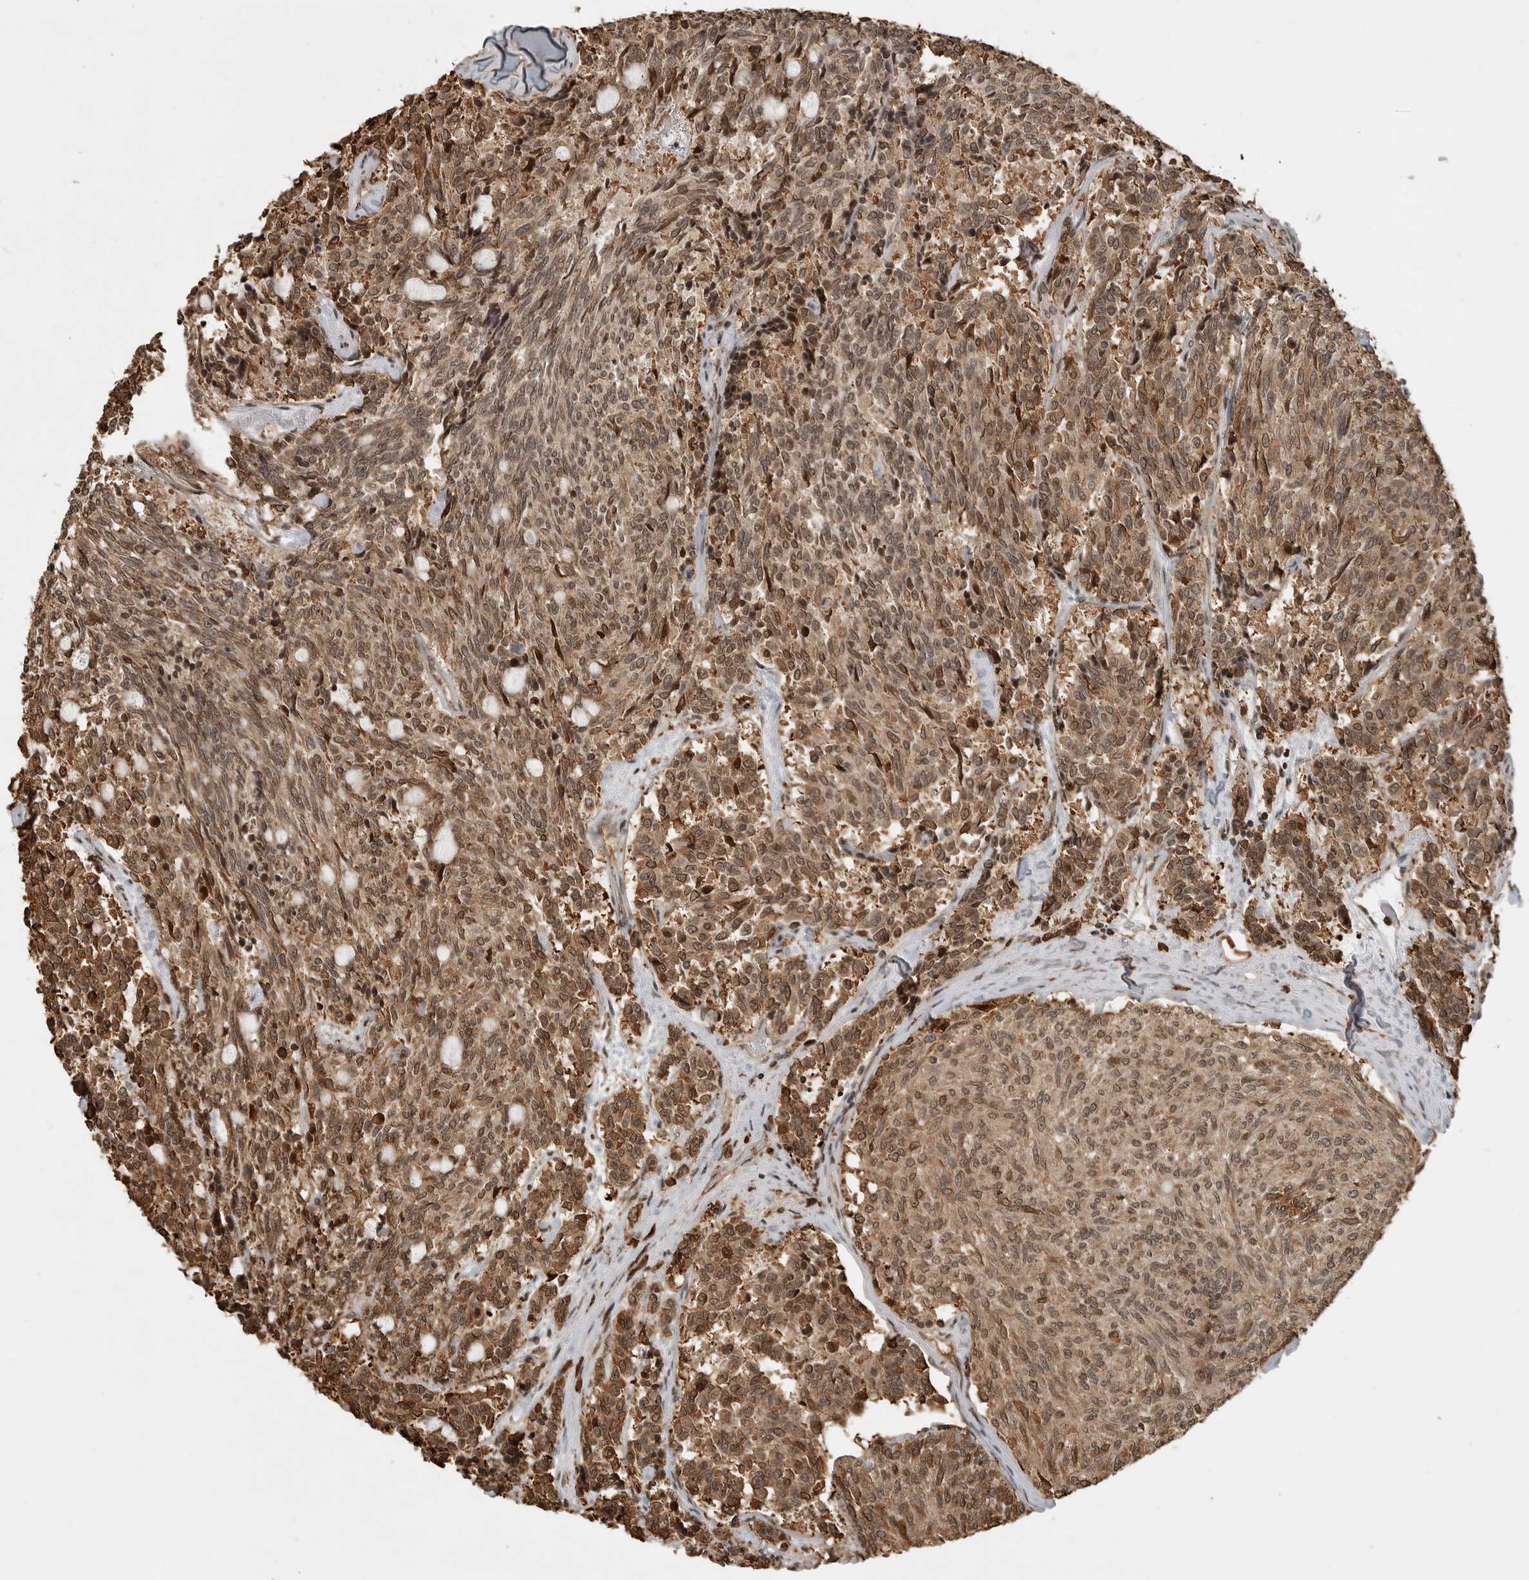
{"staining": {"intensity": "moderate", "quantity": ">75%", "location": "cytoplasmic/membranous,nuclear"}, "tissue": "carcinoid", "cell_type": "Tumor cells", "image_type": "cancer", "snomed": [{"axis": "morphology", "description": "Carcinoid, malignant, NOS"}, {"axis": "topography", "description": "Pancreas"}], "caption": "Carcinoid (malignant) stained with immunohistochemistry (IHC) shows moderate cytoplasmic/membranous and nuclear positivity in approximately >75% of tumor cells. (DAB IHC, brown staining for protein, blue staining for nuclei).", "gene": "BMP2K", "patient": {"sex": "female", "age": 54}}